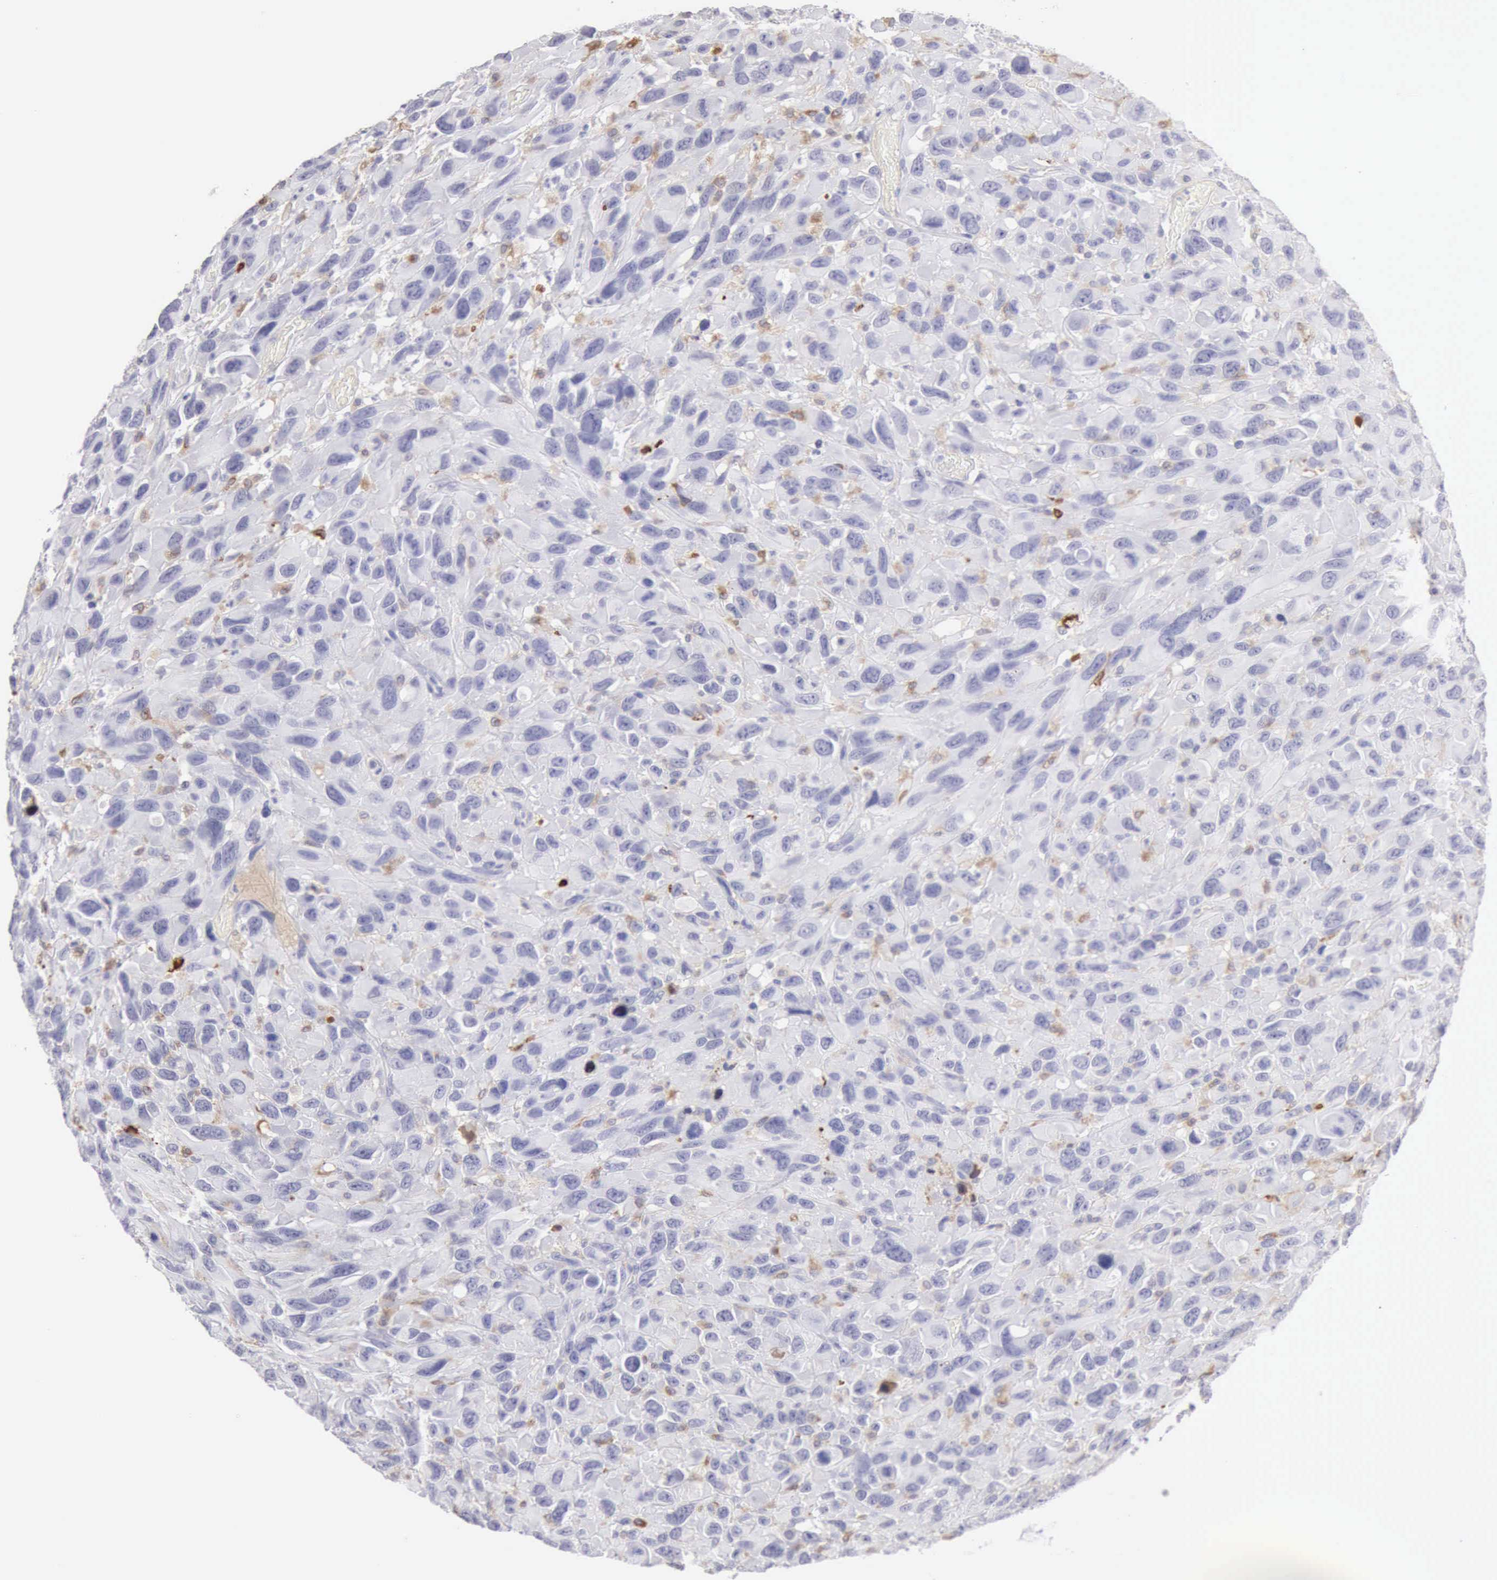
{"staining": {"intensity": "negative", "quantity": "none", "location": "none"}, "tissue": "renal cancer", "cell_type": "Tumor cells", "image_type": "cancer", "snomed": [{"axis": "morphology", "description": "Adenocarcinoma, NOS"}, {"axis": "topography", "description": "Kidney"}], "caption": "Tumor cells show no significant staining in renal cancer.", "gene": "RNASE1", "patient": {"sex": "male", "age": 79}}